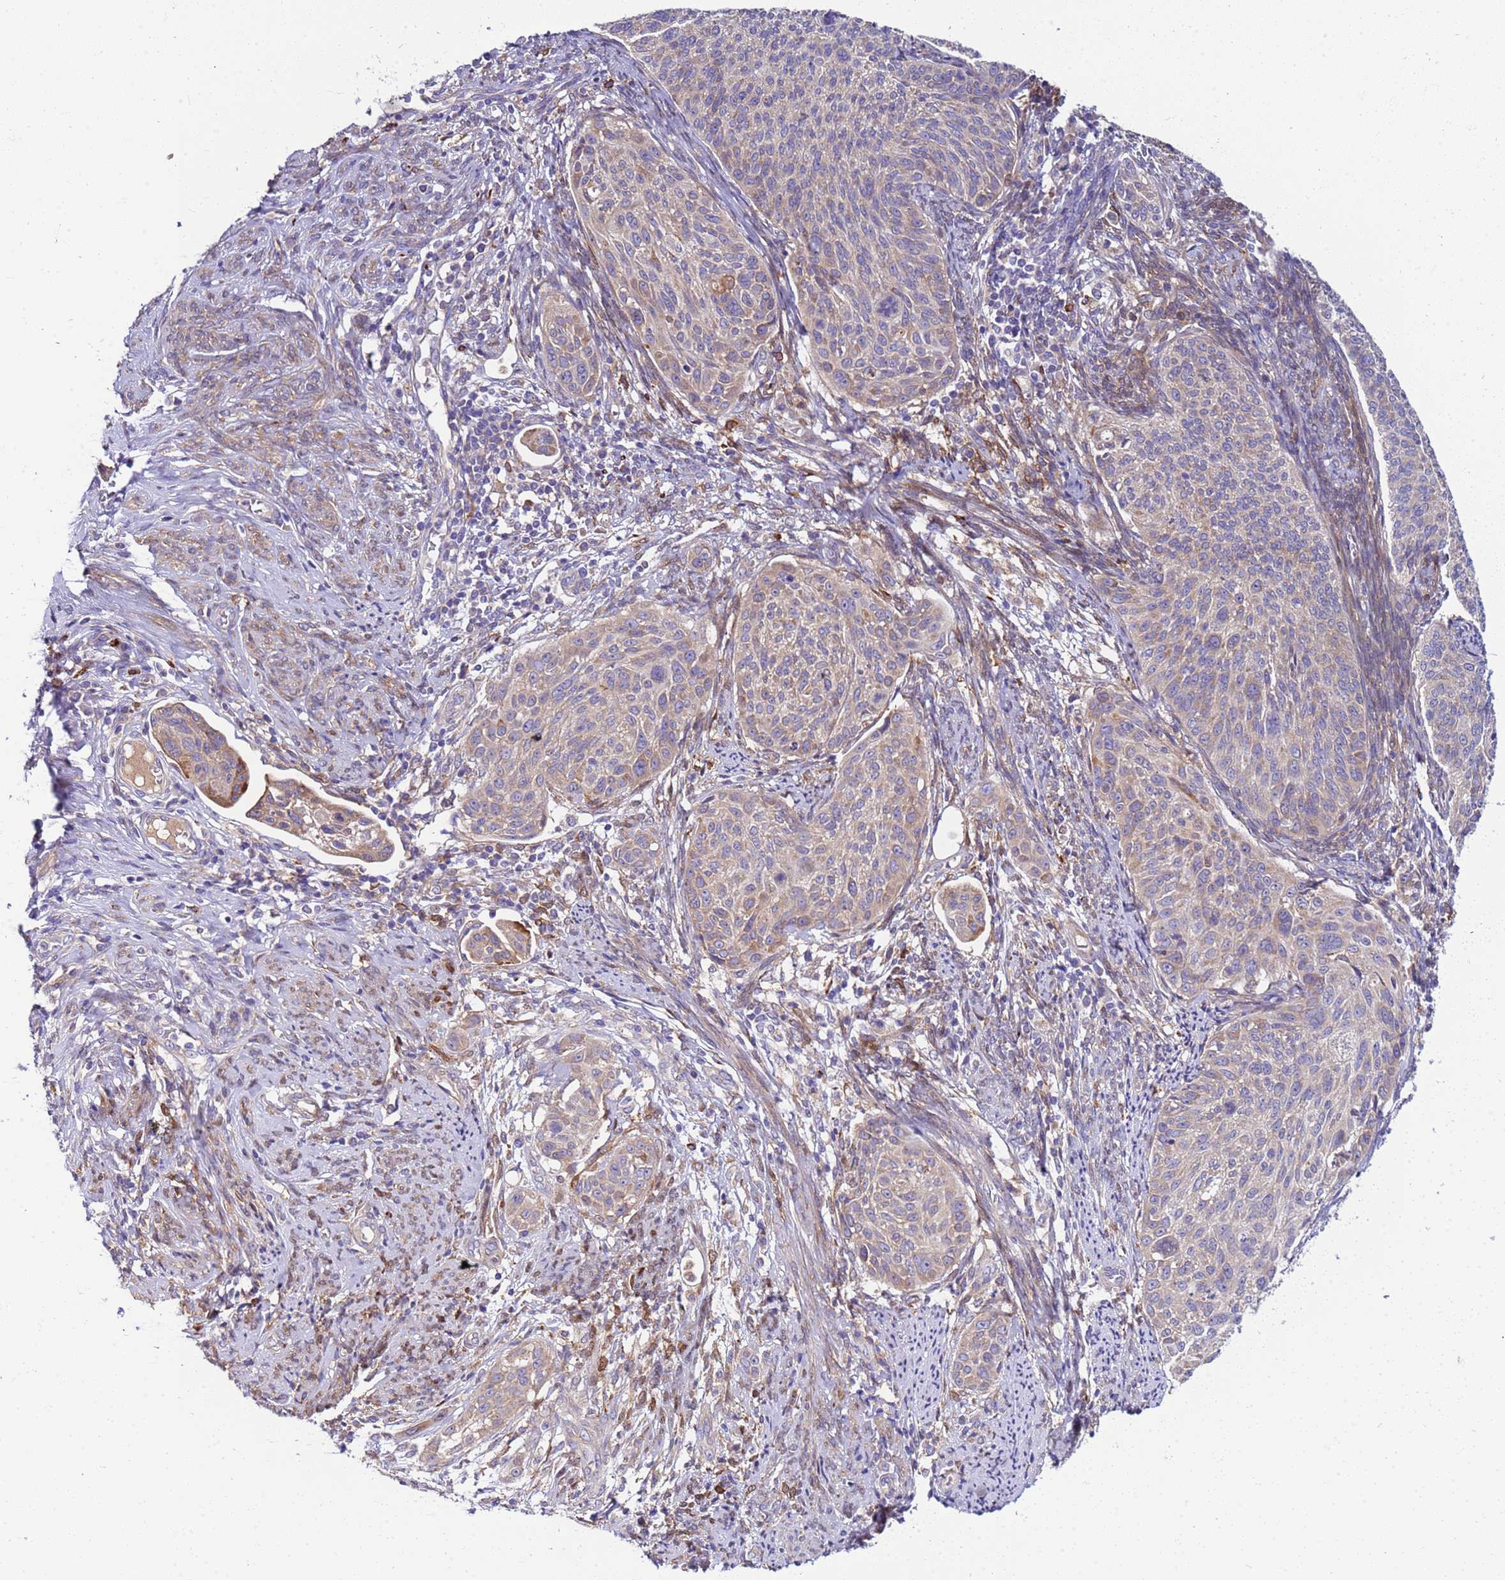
{"staining": {"intensity": "weak", "quantity": "<25%", "location": "cytoplasmic/membranous"}, "tissue": "cervical cancer", "cell_type": "Tumor cells", "image_type": "cancer", "snomed": [{"axis": "morphology", "description": "Squamous cell carcinoma, NOS"}, {"axis": "topography", "description": "Cervix"}], "caption": "Tumor cells show no significant positivity in cervical cancer (squamous cell carcinoma).", "gene": "PAQR7", "patient": {"sex": "female", "age": 70}}